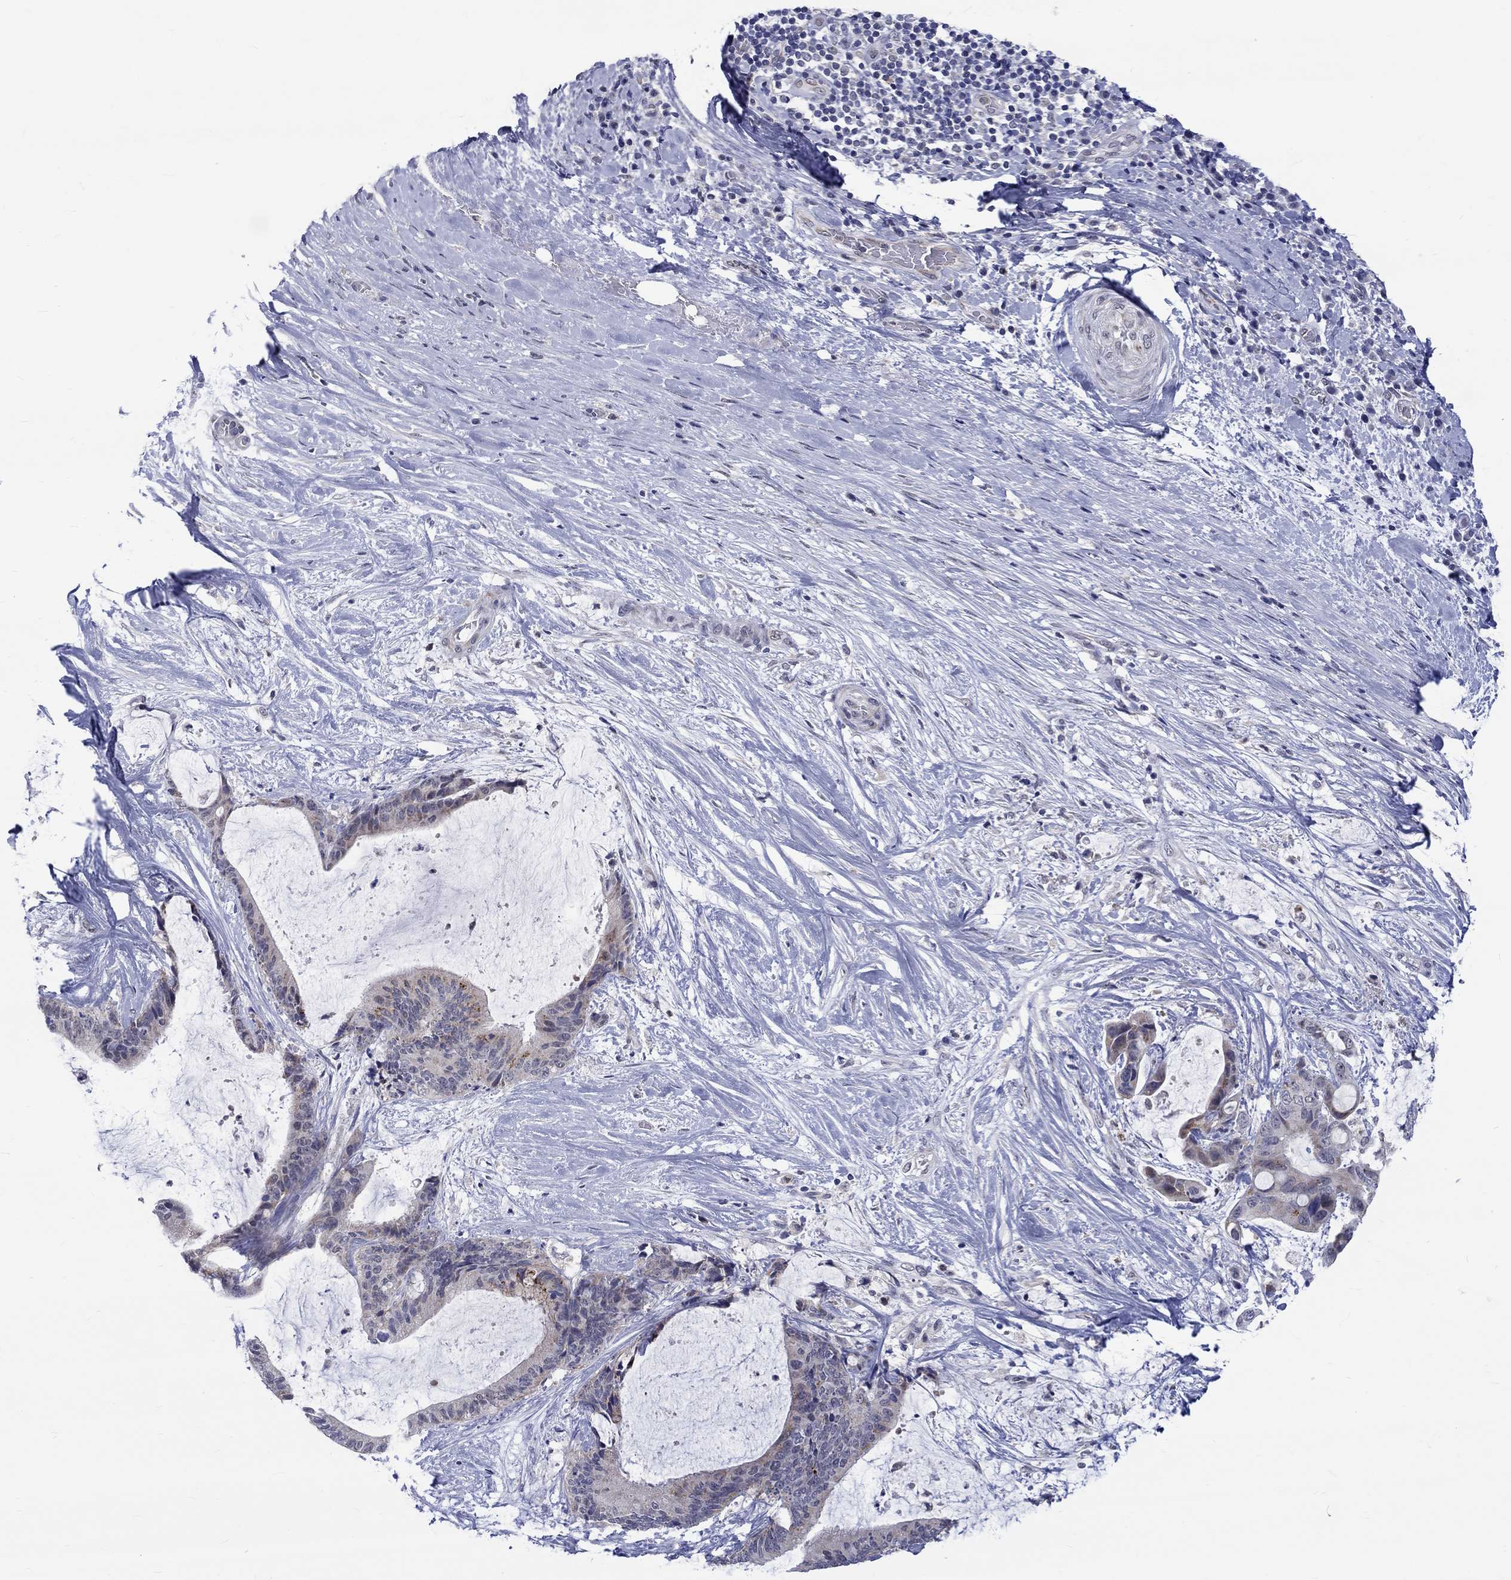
{"staining": {"intensity": "moderate", "quantity": "25%-75%", "location": "cytoplasmic/membranous"}, "tissue": "liver cancer", "cell_type": "Tumor cells", "image_type": "cancer", "snomed": [{"axis": "morphology", "description": "Cholangiocarcinoma"}, {"axis": "topography", "description": "Liver"}], "caption": "Protein staining of liver cancer (cholangiocarcinoma) tissue demonstrates moderate cytoplasmic/membranous positivity in approximately 25%-75% of tumor cells. The protein of interest is stained brown, and the nuclei are stained in blue (DAB (3,3'-diaminobenzidine) IHC with brightfield microscopy, high magnification).", "gene": "ST6GALNAC1", "patient": {"sex": "female", "age": 73}}